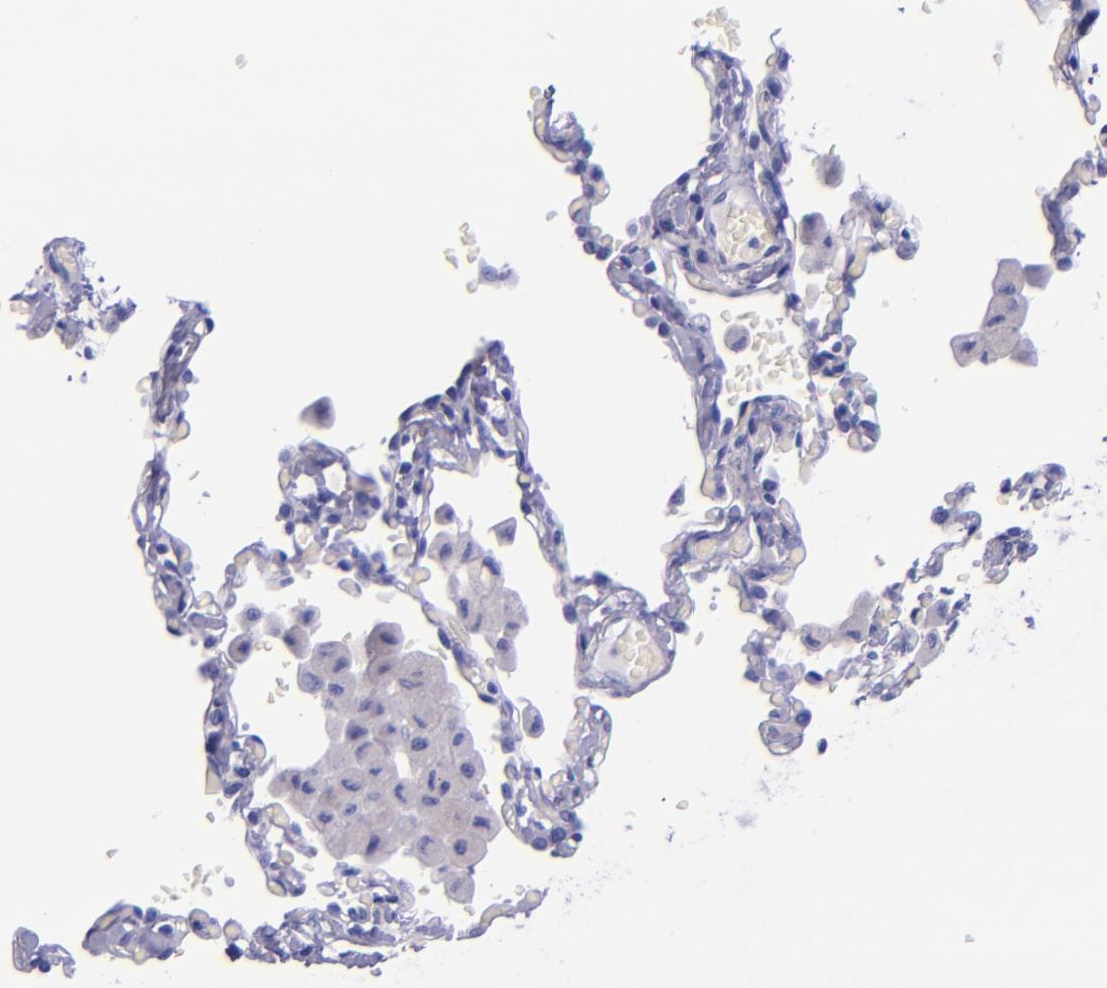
{"staining": {"intensity": "negative", "quantity": "none", "location": "none"}, "tissue": "bronchus", "cell_type": "Respiratory epithelial cells", "image_type": "normal", "snomed": [{"axis": "morphology", "description": "Normal tissue, NOS"}, {"axis": "morphology", "description": "Squamous cell carcinoma, NOS"}, {"axis": "topography", "description": "Bronchus"}, {"axis": "topography", "description": "Lung"}], "caption": "Immunohistochemical staining of unremarkable bronchus exhibits no significant staining in respiratory epithelial cells.", "gene": "MBP", "patient": {"sex": "female", "age": 47}}